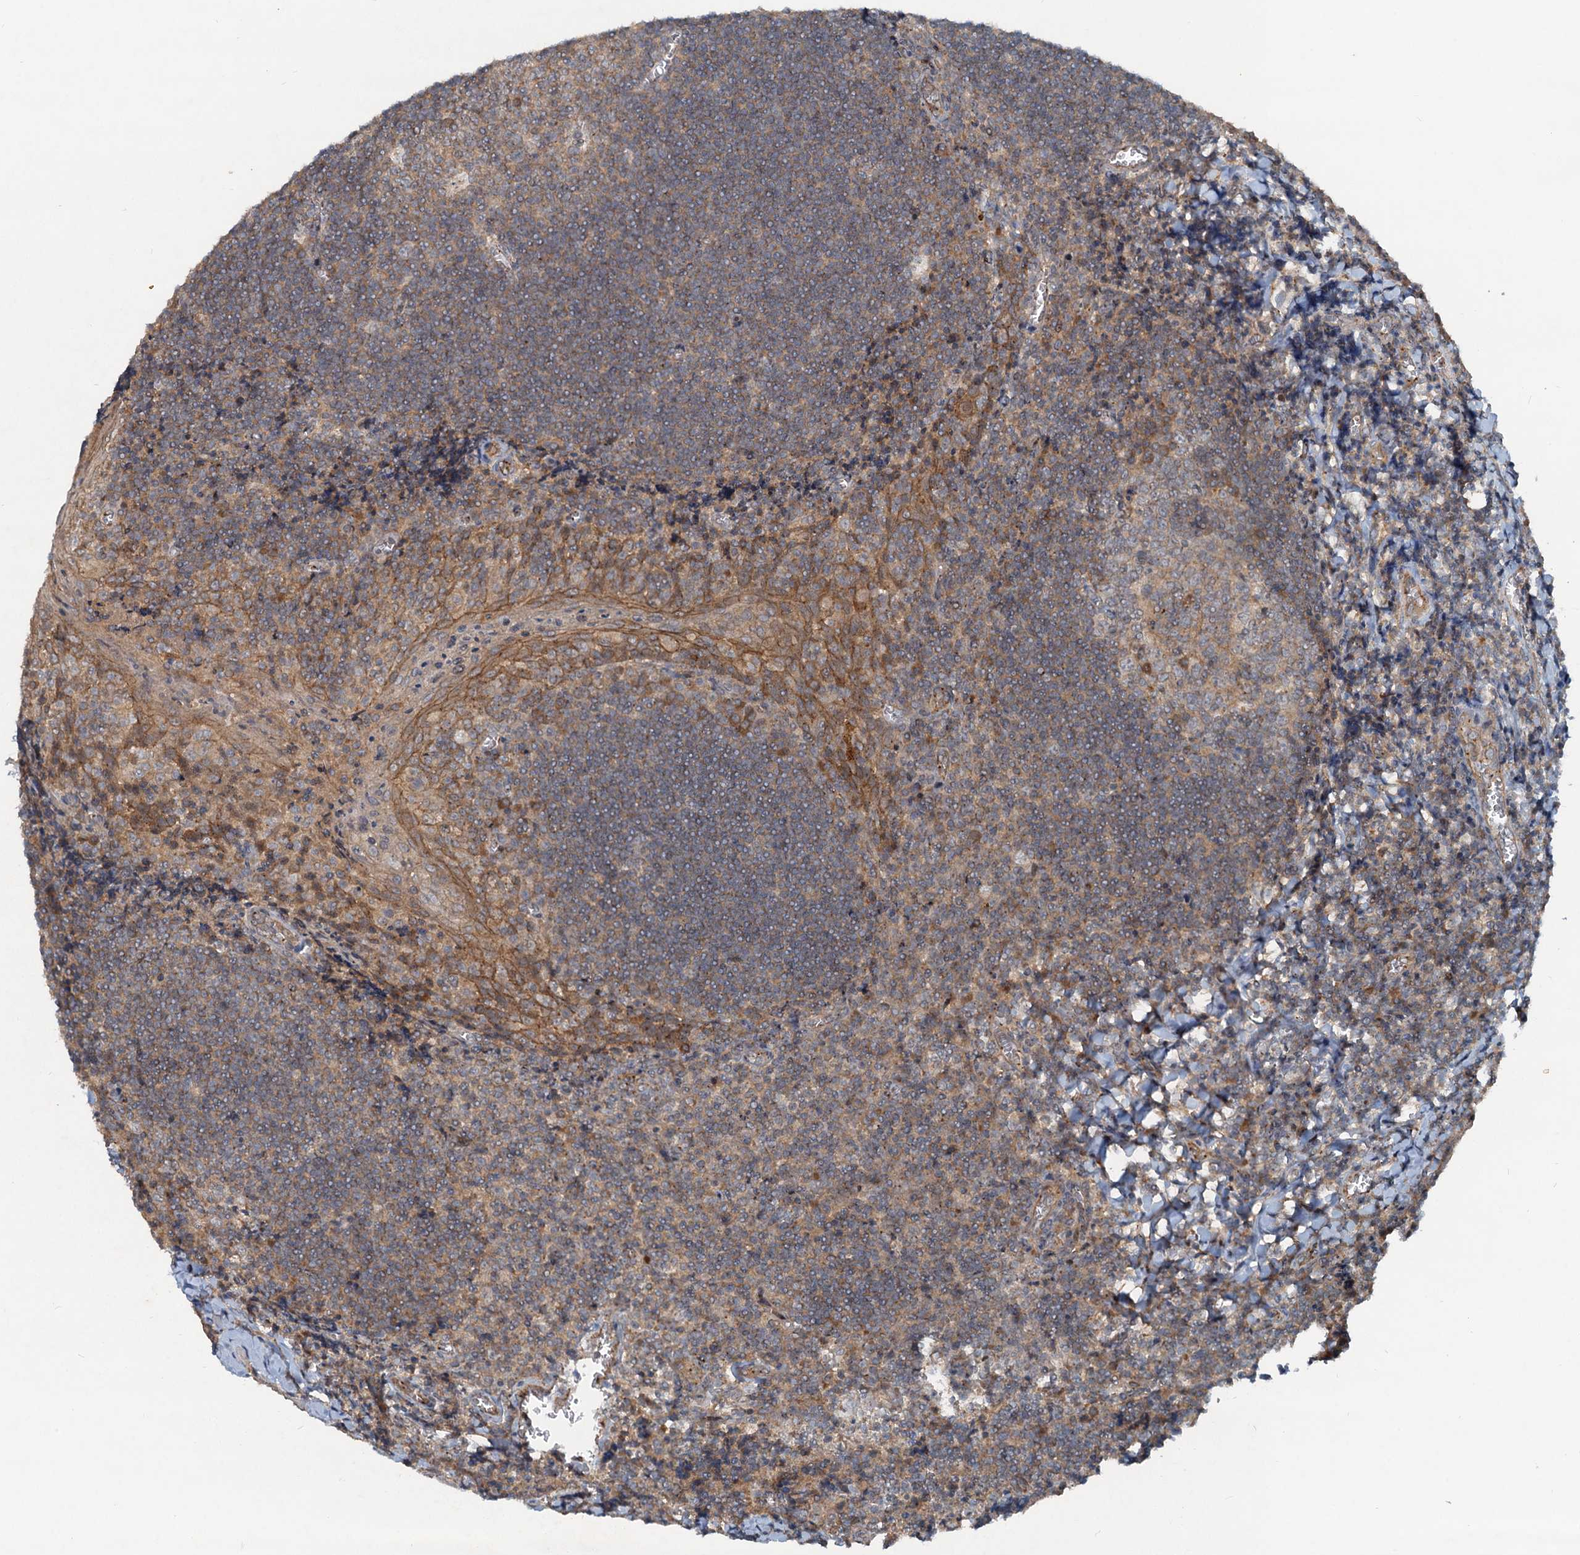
{"staining": {"intensity": "weak", "quantity": "25%-75%", "location": "cytoplasmic/membranous"}, "tissue": "tonsil", "cell_type": "Germinal center cells", "image_type": "normal", "snomed": [{"axis": "morphology", "description": "Normal tissue, NOS"}, {"axis": "topography", "description": "Tonsil"}], "caption": "This micrograph displays IHC staining of normal tonsil, with low weak cytoplasmic/membranous positivity in approximately 25%-75% of germinal center cells.", "gene": "CEP68", "patient": {"sex": "male", "age": 27}}